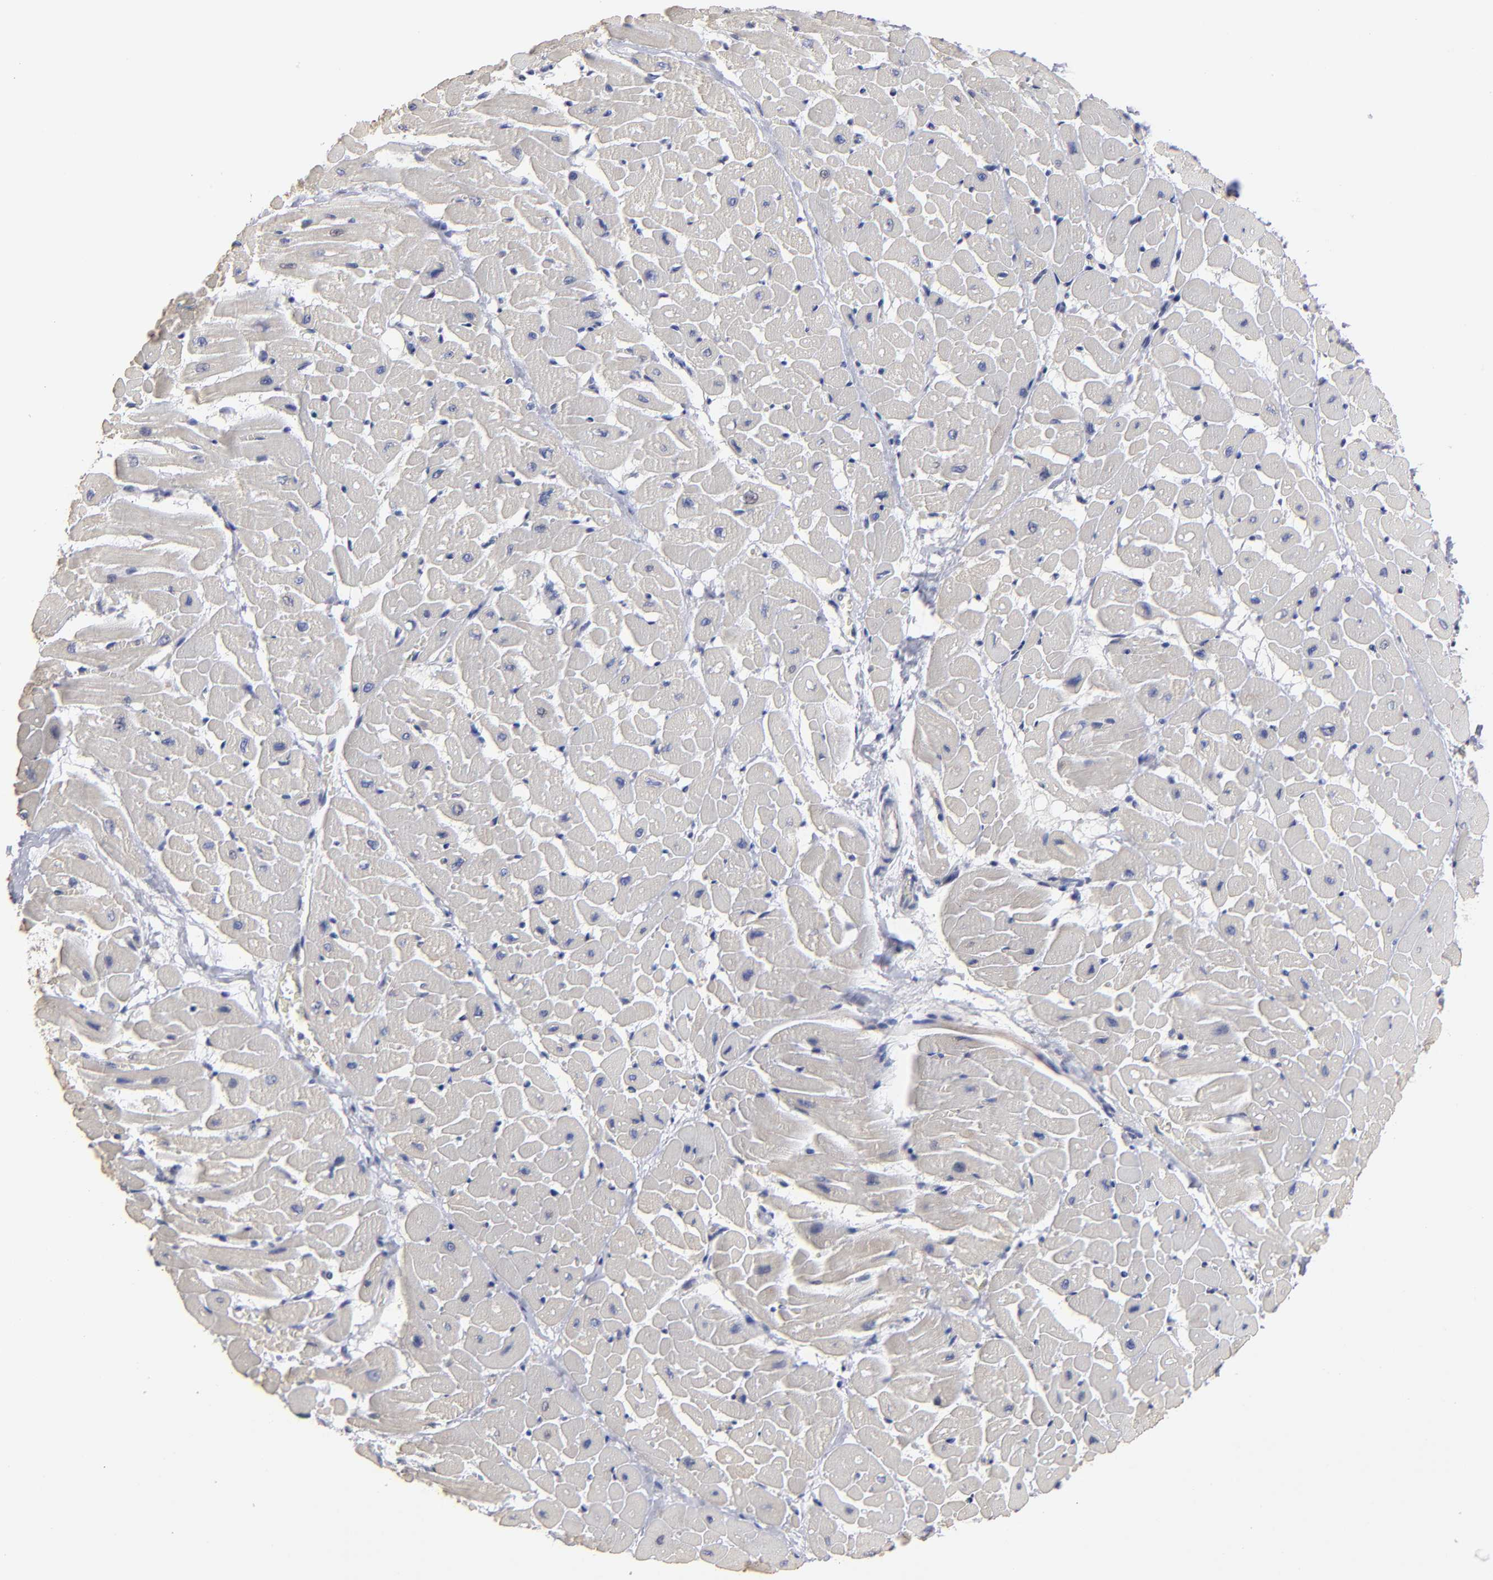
{"staining": {"intensity": "negative", "quantity": "none", "location": "none"}, "tissue": "heart muscle", "cell_type": "Cardiomyocytes", "image_type": "normal", "snomed": [{"axis": "morphology", "description": "Normal tissue, NOS"}, {"axis": "topography", "description": "Heart"}], "caption": "A photomicrograph of heart muscle stained for a protein shows no brown staining in cardiomyocytes.", "gene": "CEP97", "patient": {"sex": "male", "age": 45}}